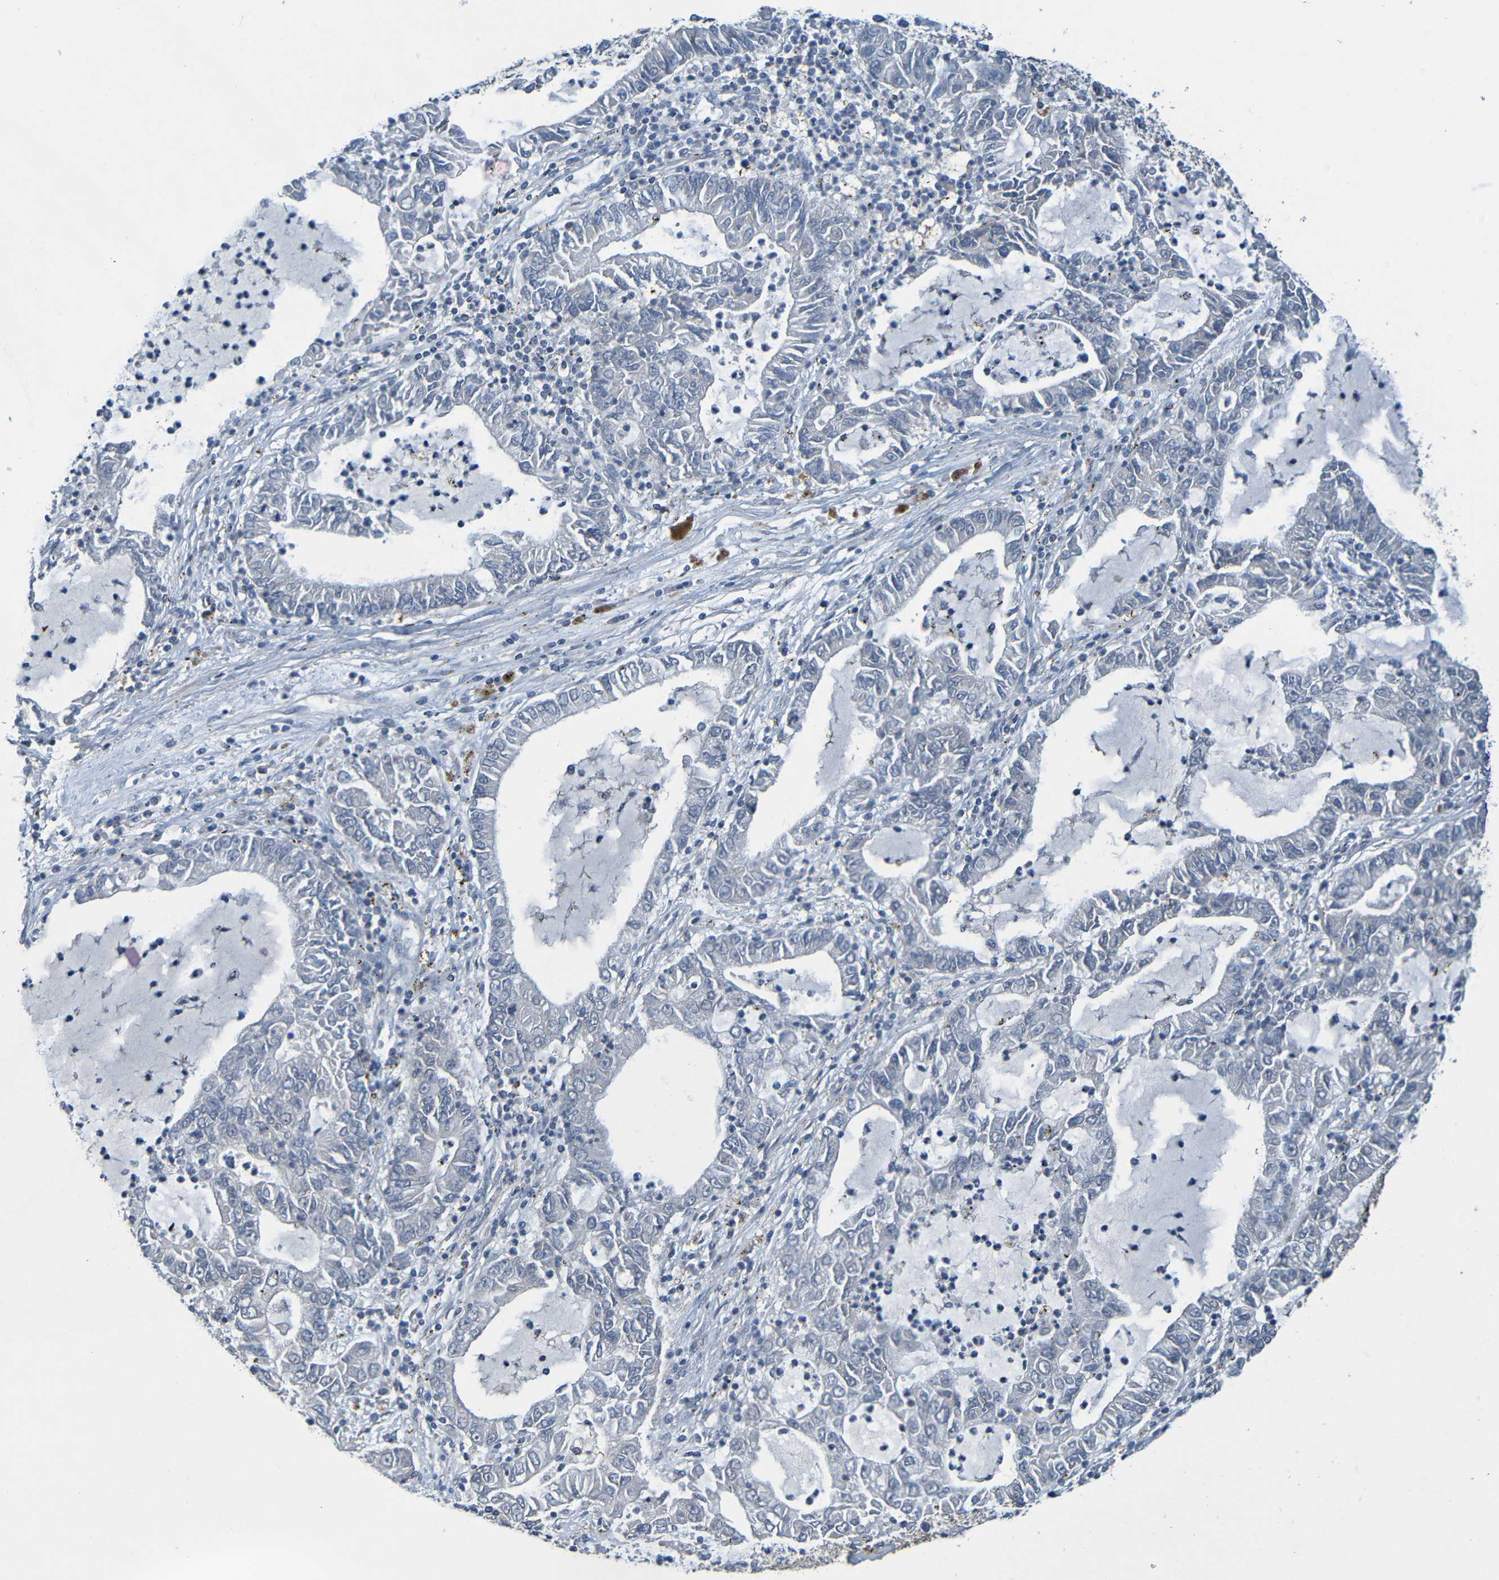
{"staining": {"intensity": "negative", "quantity": "none", "location": "none"}, "tissue": "lung cancer", "cell_type": "Tumor cells", "image_type": "cancer", "snomed": [{"axis": "morphology", "description": "Adenocarcinoma, NOS"}, {"axis": "topography", "description": "Lung"}], "caption": "Immunohistochemistry (IHC) histopathology image of neoplastic tissue: human lung cancer (adenocarcinoma) stained with DAB demonstrates no significant protein expression in tumor cells.", "gene": "CYP4F2", "patient": {"sex": "female", "age": 51}}